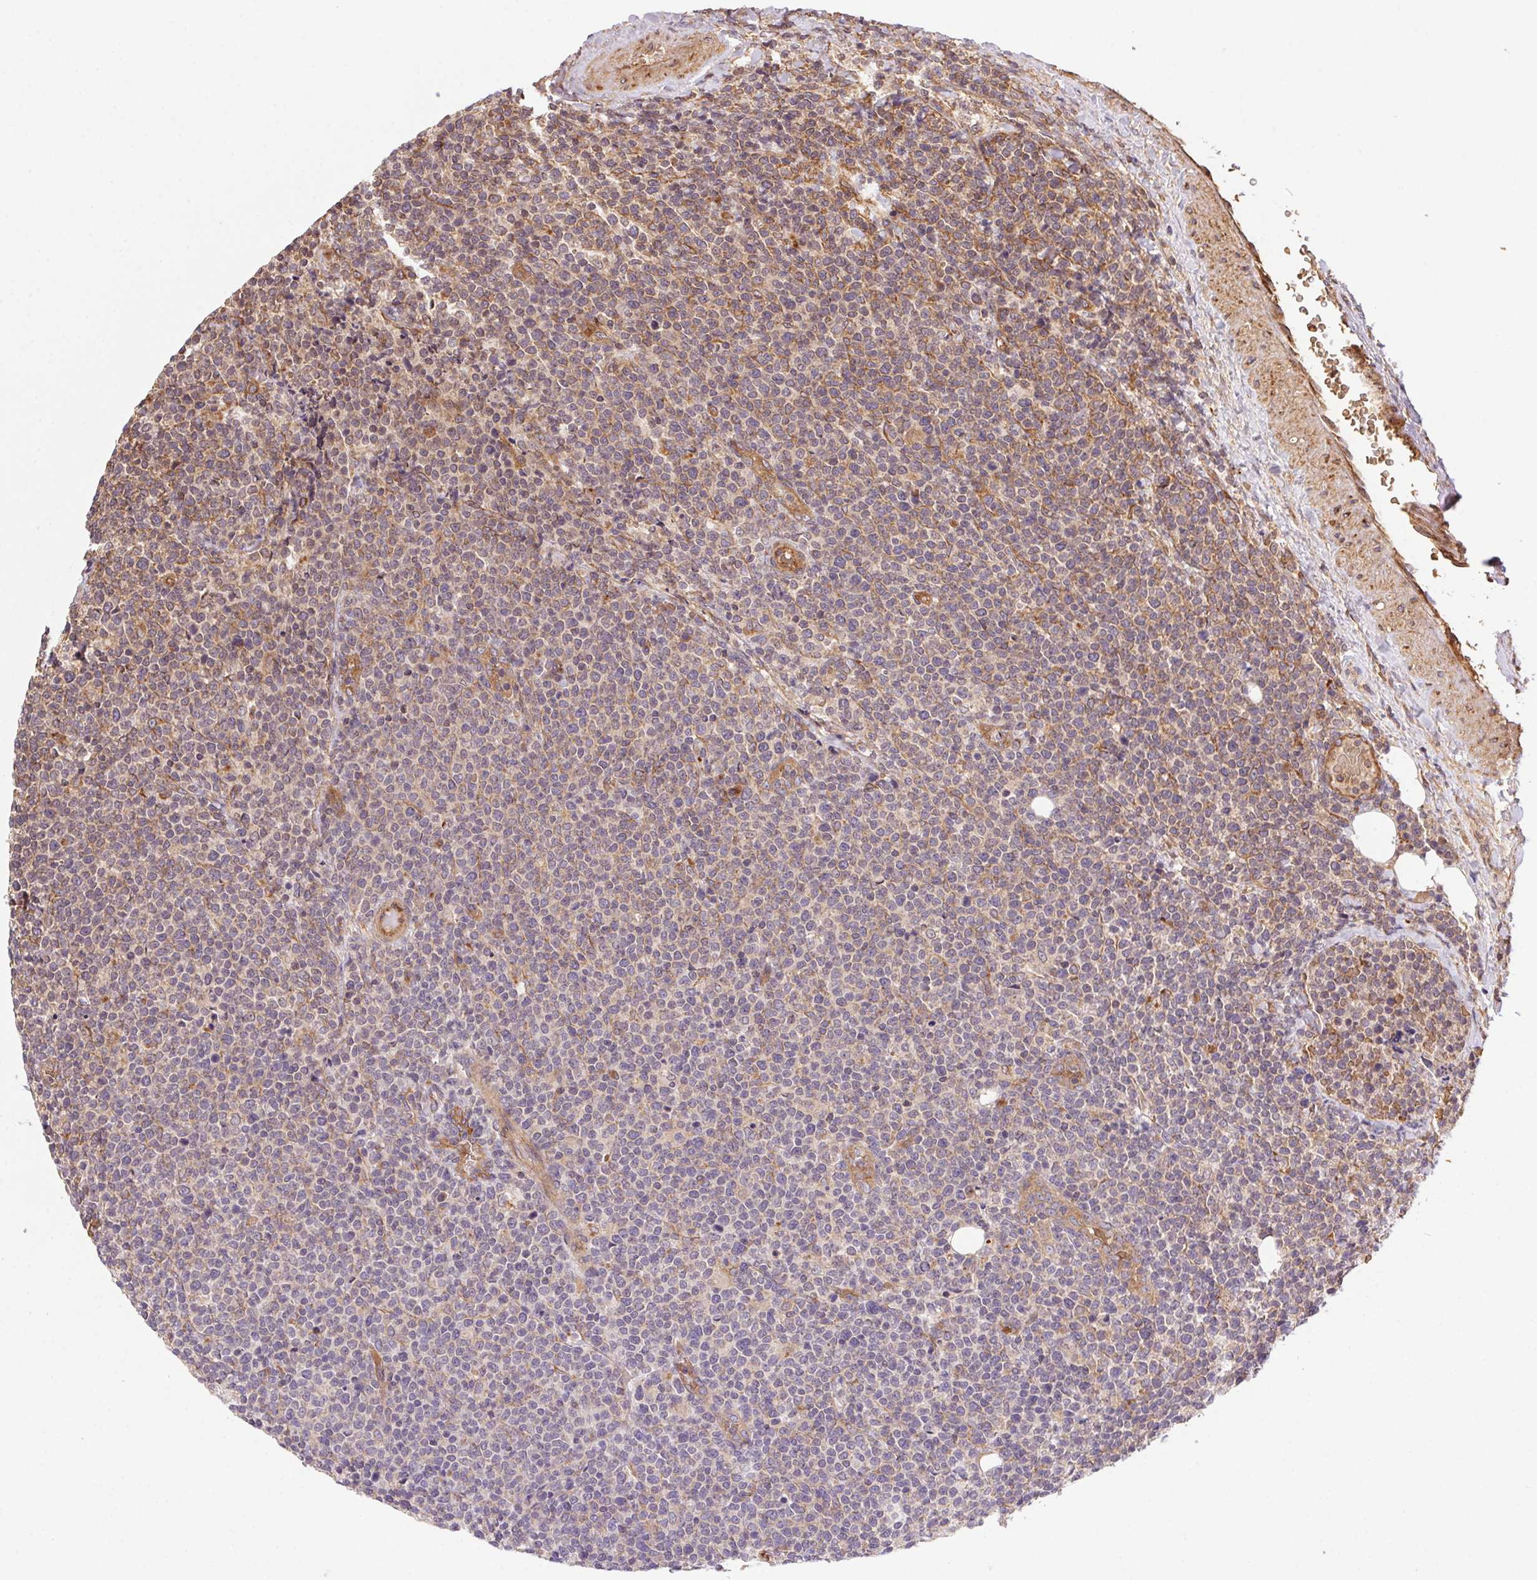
{"staining": {"intensity": "weak", "quantity": "<25%", "location": "cytoplasmic/membranous"}, "tissue": "lymphoma", "cell_type": "Tumor cells", "image_type": "cancer", "snomed": [{"axis": "morphology", "description": "Malignant lymphoma, non-Hodgkin's type, High grade"}, {"axis": "topography", "description": "Lymph node"}], "caption": "The histopathology image reveals no significant staining in tumor cells of lymphoma.", "gene": "USE1", "patient": {"sex": "male", "age": 61}}